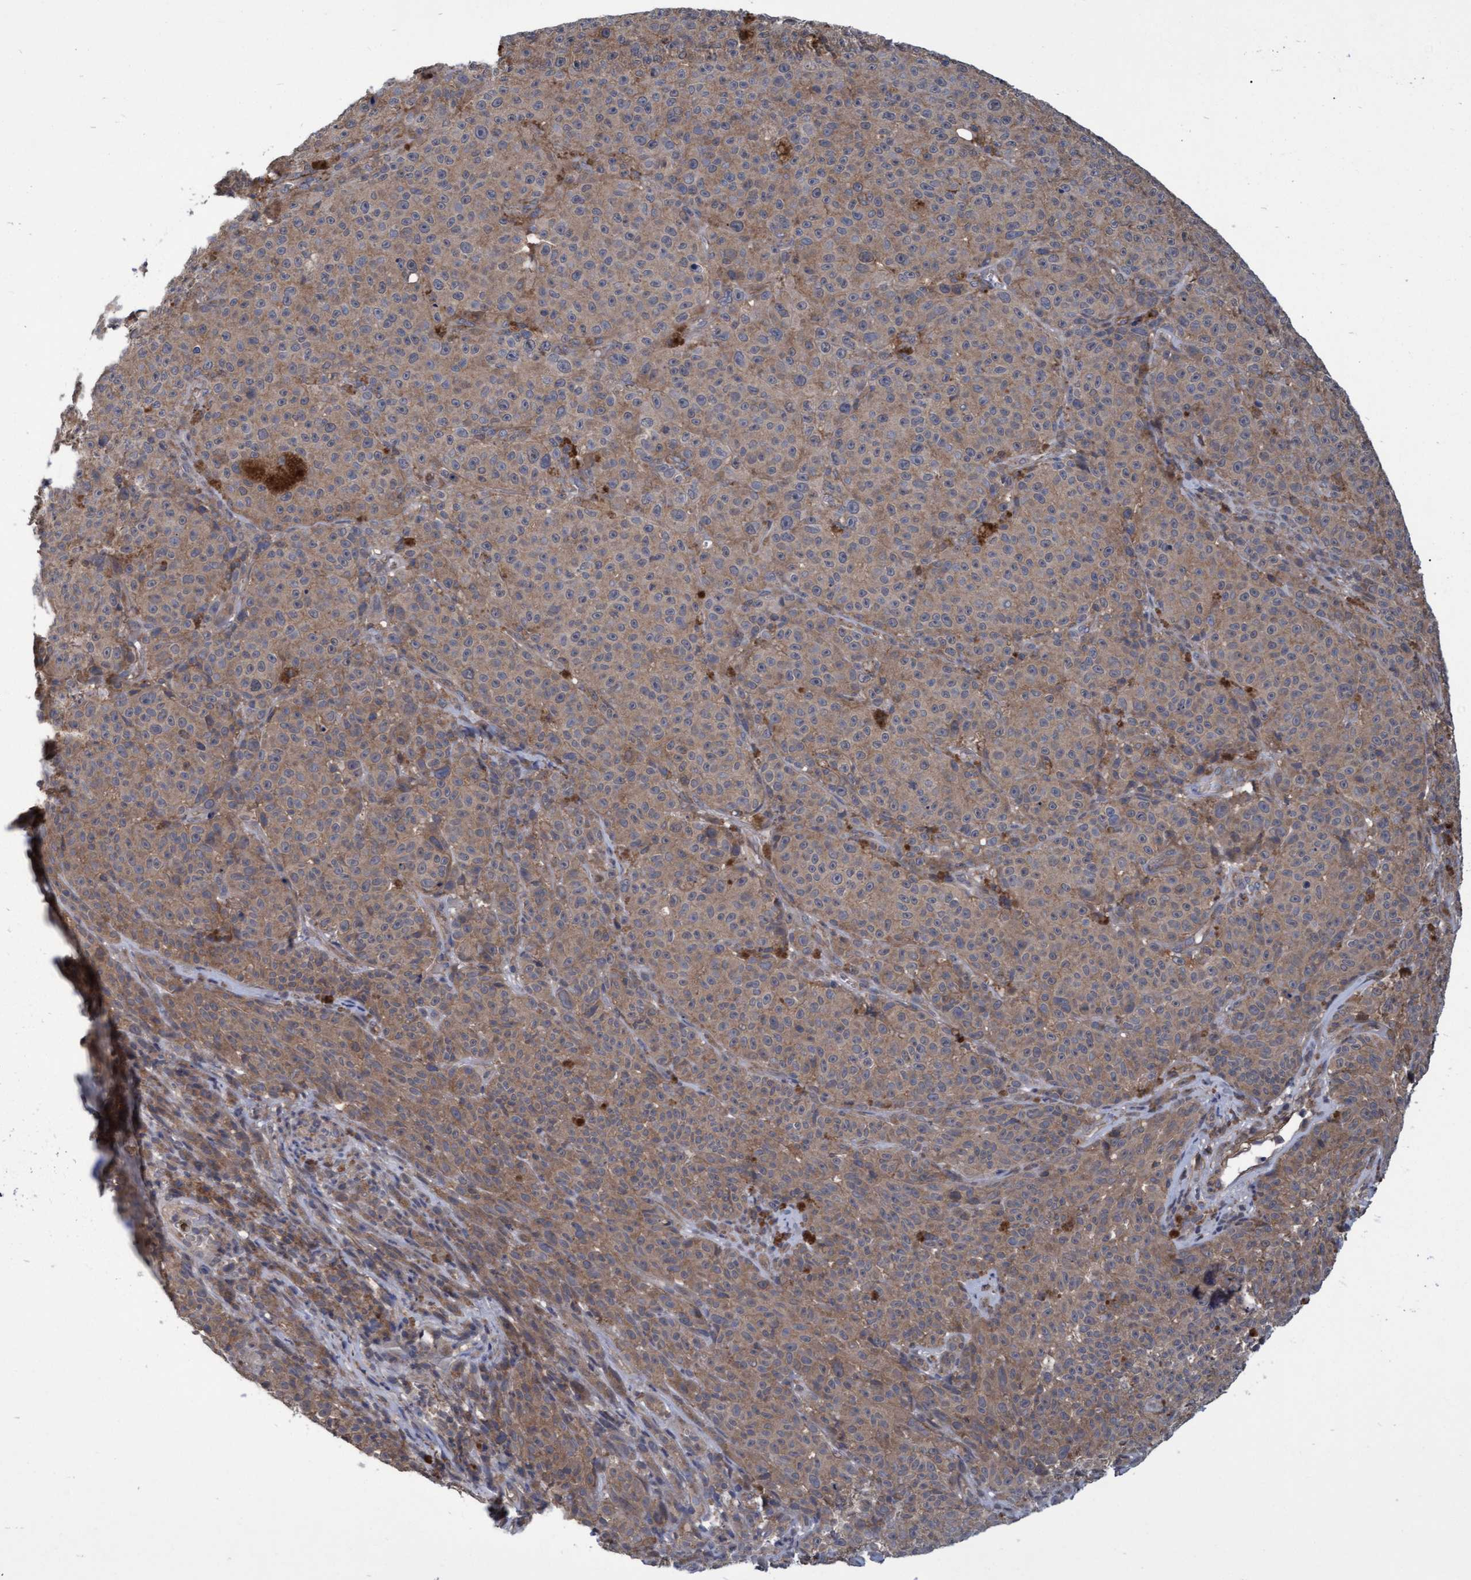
{"staining": {"intensity": "weak", "quantity": ">75%", "location": "cytoplasmic/membranous"}, "tissue": "melanoma", "cell_type": "Tumor cells", "image_type": "cancer", "snomed": [{"axis": "morphology", "description": "Malignant melanoma, NOS"}, {"axis": "topography", "description": "Skin"}], "caption": "Melanoma stained with IHC reveals weak cytoplasmic/membranous staining in about >75% of tumor cells. (DAB IHC with brightfield microscopy, high magnification).", "gene": "NAA15", "patient": {"sex": "female", "age": 82}}